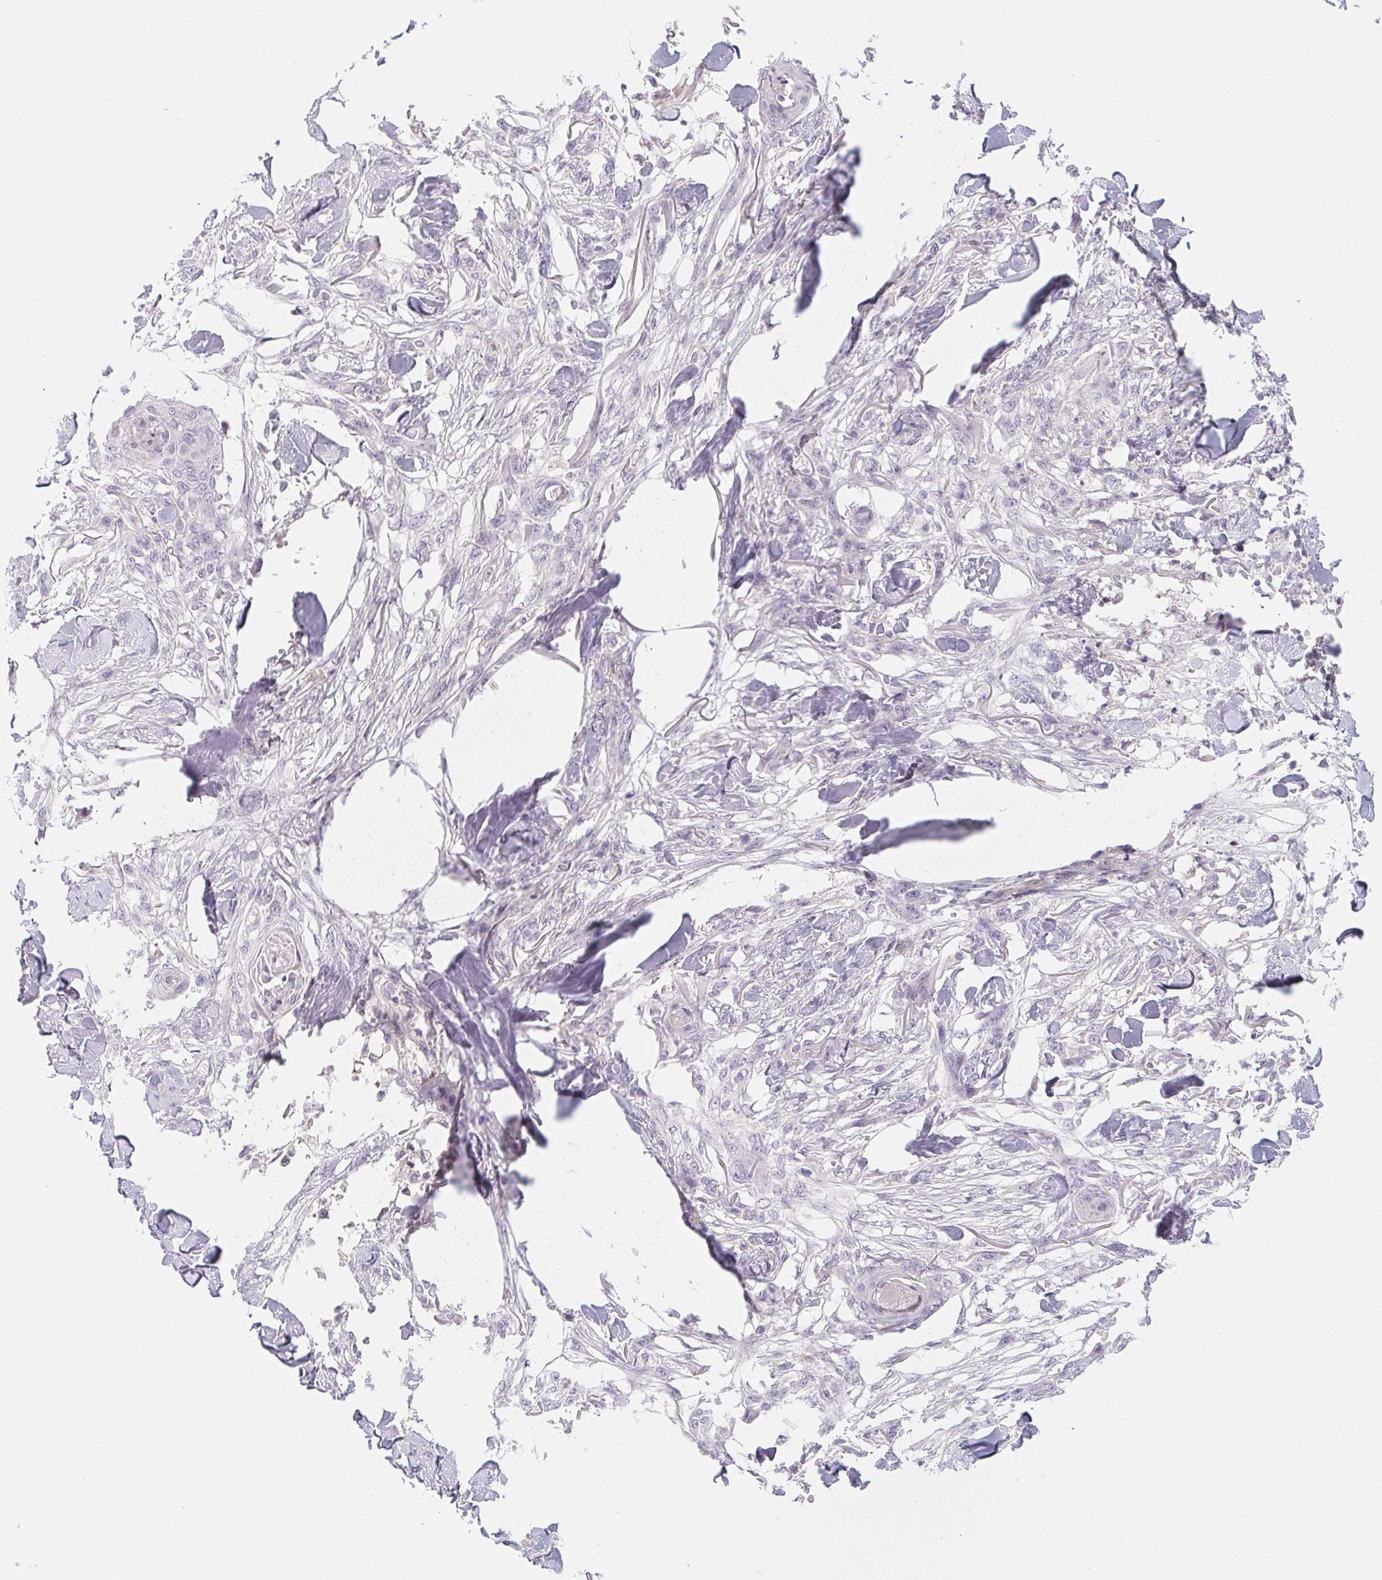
{"staining": {"intensity": "negative", "quantity": "none", "location": "none"}, "tissue": "skin cancer", "cell_type": "Tumor cells", "image_type": "cancer", "snomed": [{"axis": "morphology", "description": "Squamous cell carcinoma, NOS"}, {"axis": "topography", "description": "Skin"}], "caption": "Immunohistochemistry histopathology image of neoplastic tissue: skin cancer (squamous cell carcinoma) stained with DAB reveals no significant protein staining in tumor cells.", "gene": "CTNND2", "patient": {"sex": "female", "age": 59}}